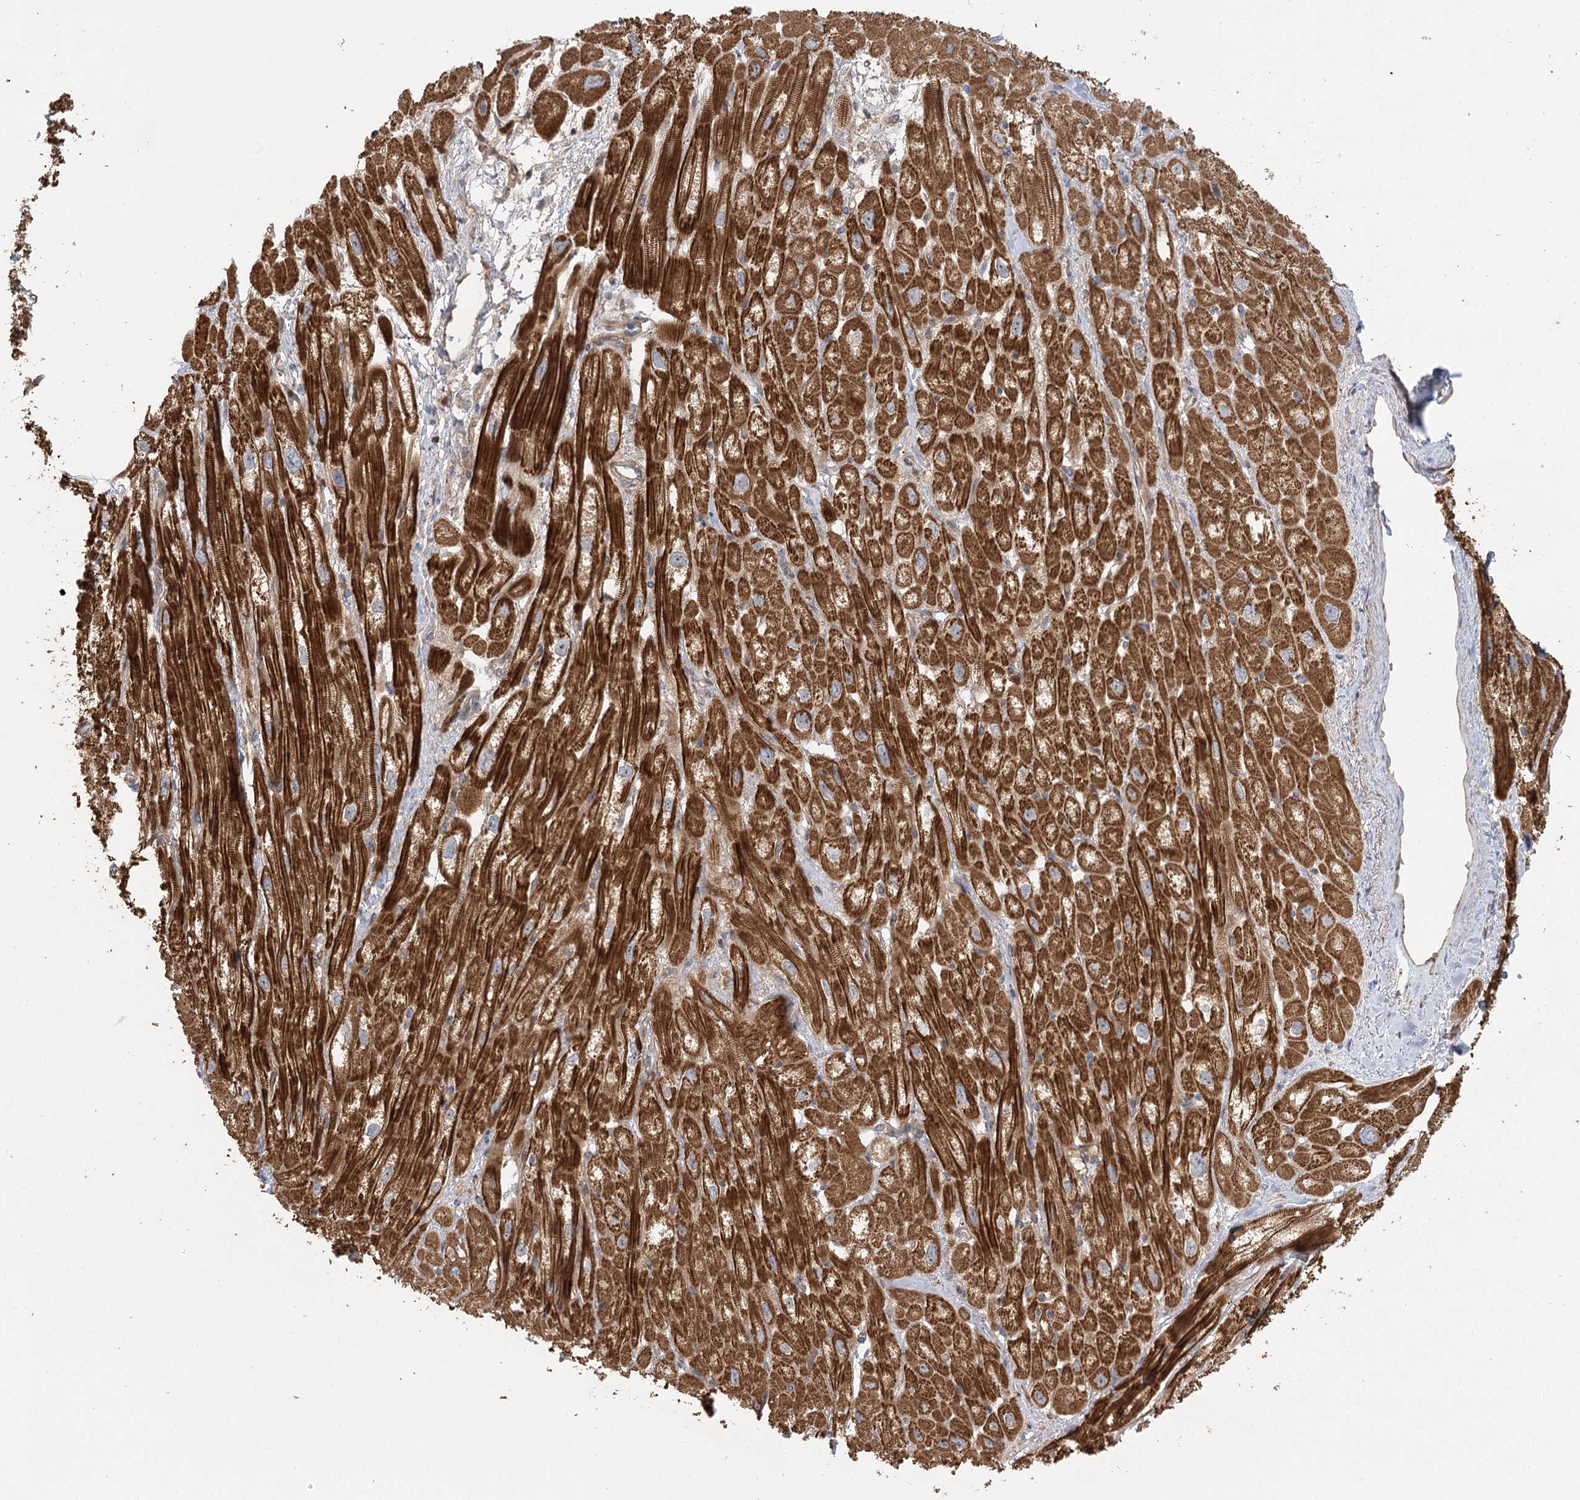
{"staining": {"intensity": "strong", "quantity": ">75%", "location": "cytoplasmic/membranous"}, "tissue": "heart muscle", "cell_type": "Cardiomyocytes", "image_type": "normal", "snomed": [{"axis": "morphology", "description": "Normal tissue, NOS"}, {"axis": "topography", "description": "Heart"}], "caption": "Immunohistochemistry (IHC) micrograph of normal heart muscle: heart muscle stained using immunohistochemistry reveals high levels of strong protein expression localized specifically in the cytoplasmic/membranous of cardiomyocytes, appearing as a cytoplasmic/membranous brown color.", "gene": "ENSG00000273217", "patient": {"sex": "male", "age": 50}}